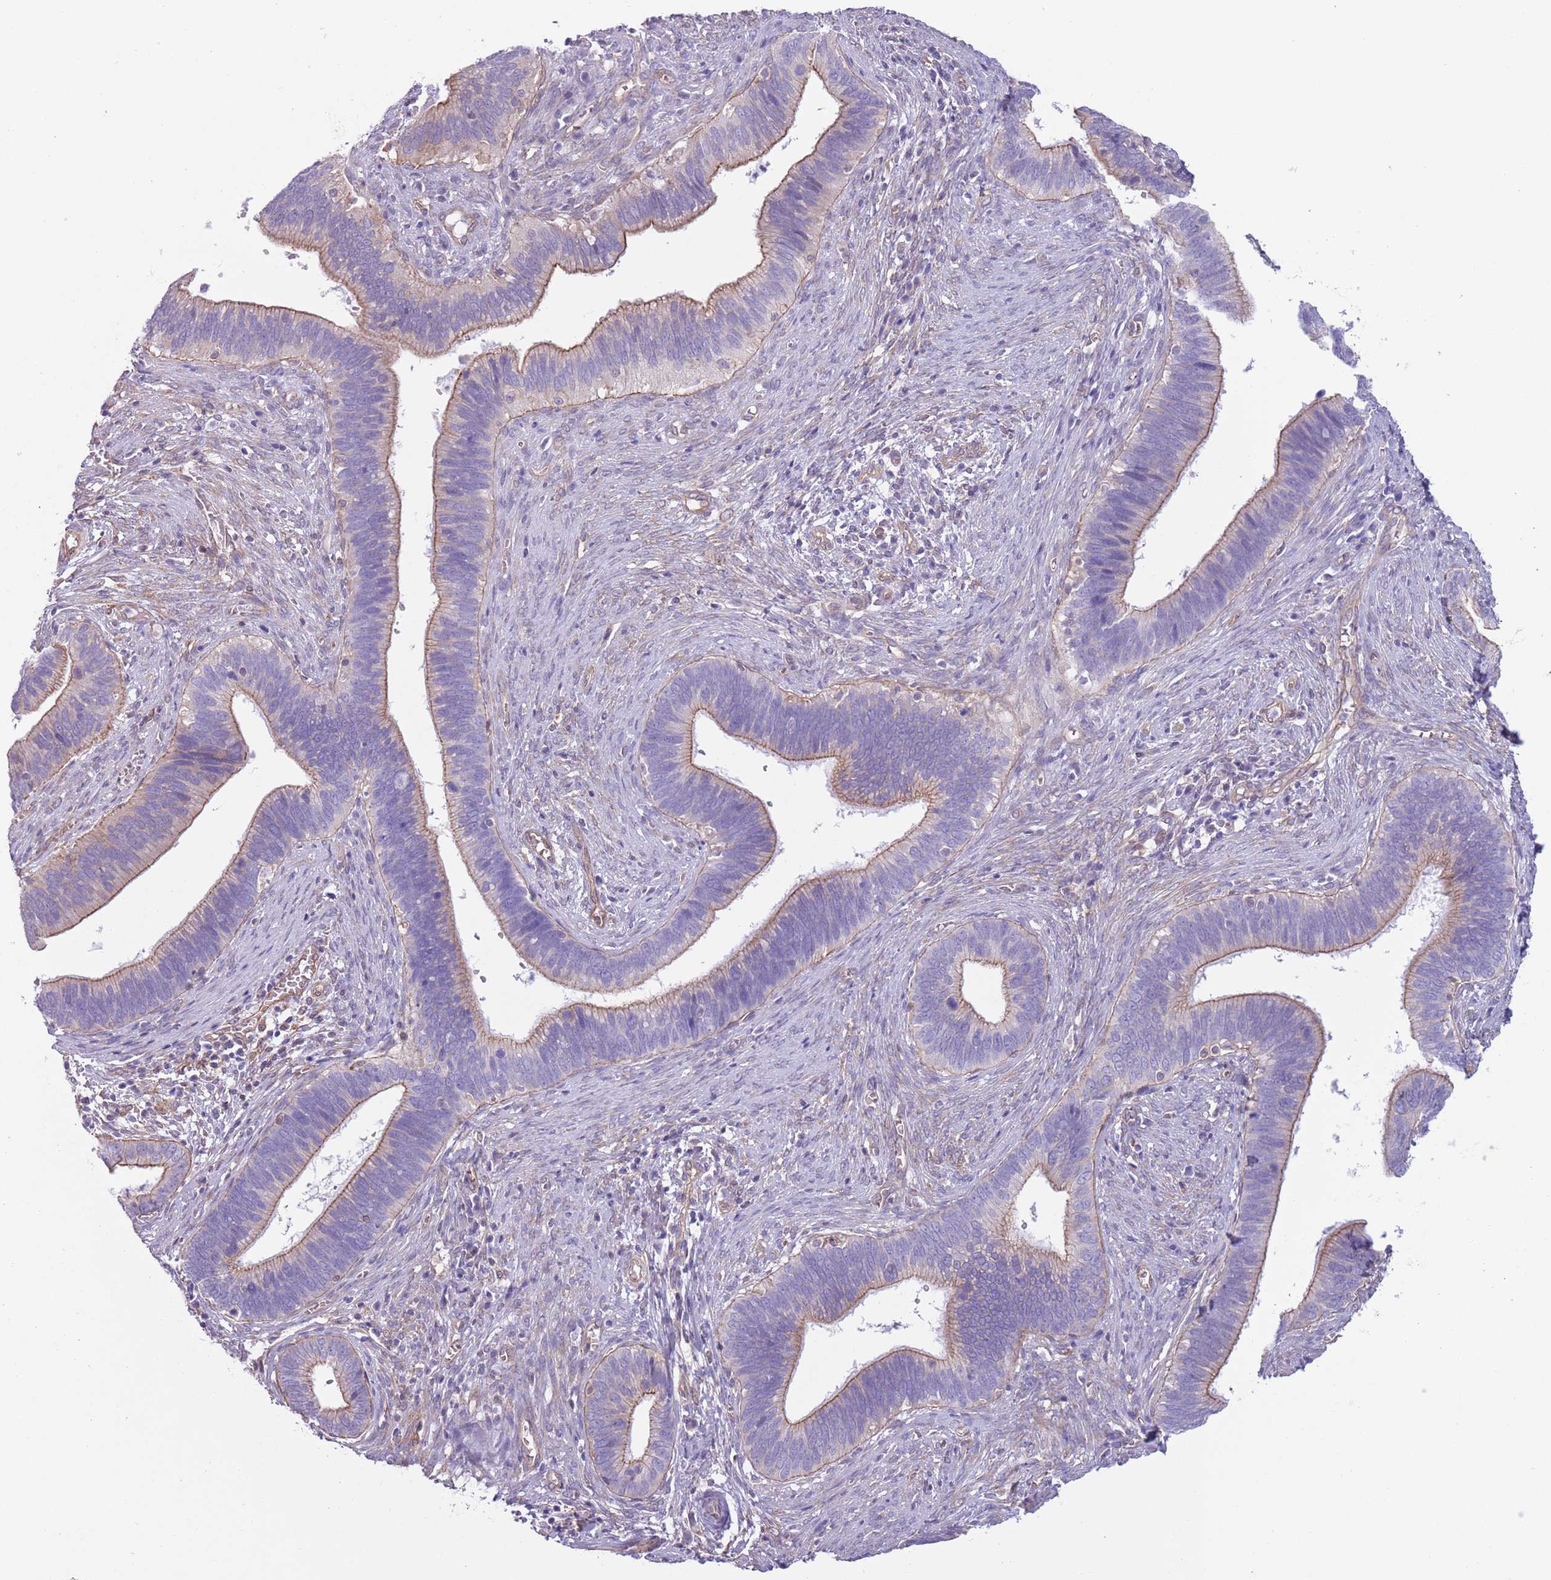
{"staining": {"intensity": "moderate", "quantity": "25%-75%", "location": "cytoplasmic/membranous"}, "tissue": "cervical cancer", "cell_type": "Tumor cells", "image_type": "cancer", "snomed": [{"axis": "morphology", "description": "Adenocarcinoma, NOS"}, {"axis": "topography", "description": "Cervix"}], "caption": "Immunohistochemical staining of adenocarcinoma (cervical) displays moderate cytoplasmic/membranous protein staining in about 25%-75% of tumor cells.", "gene": "RBP3", "patient": {"sex": "female", "age": 42}}